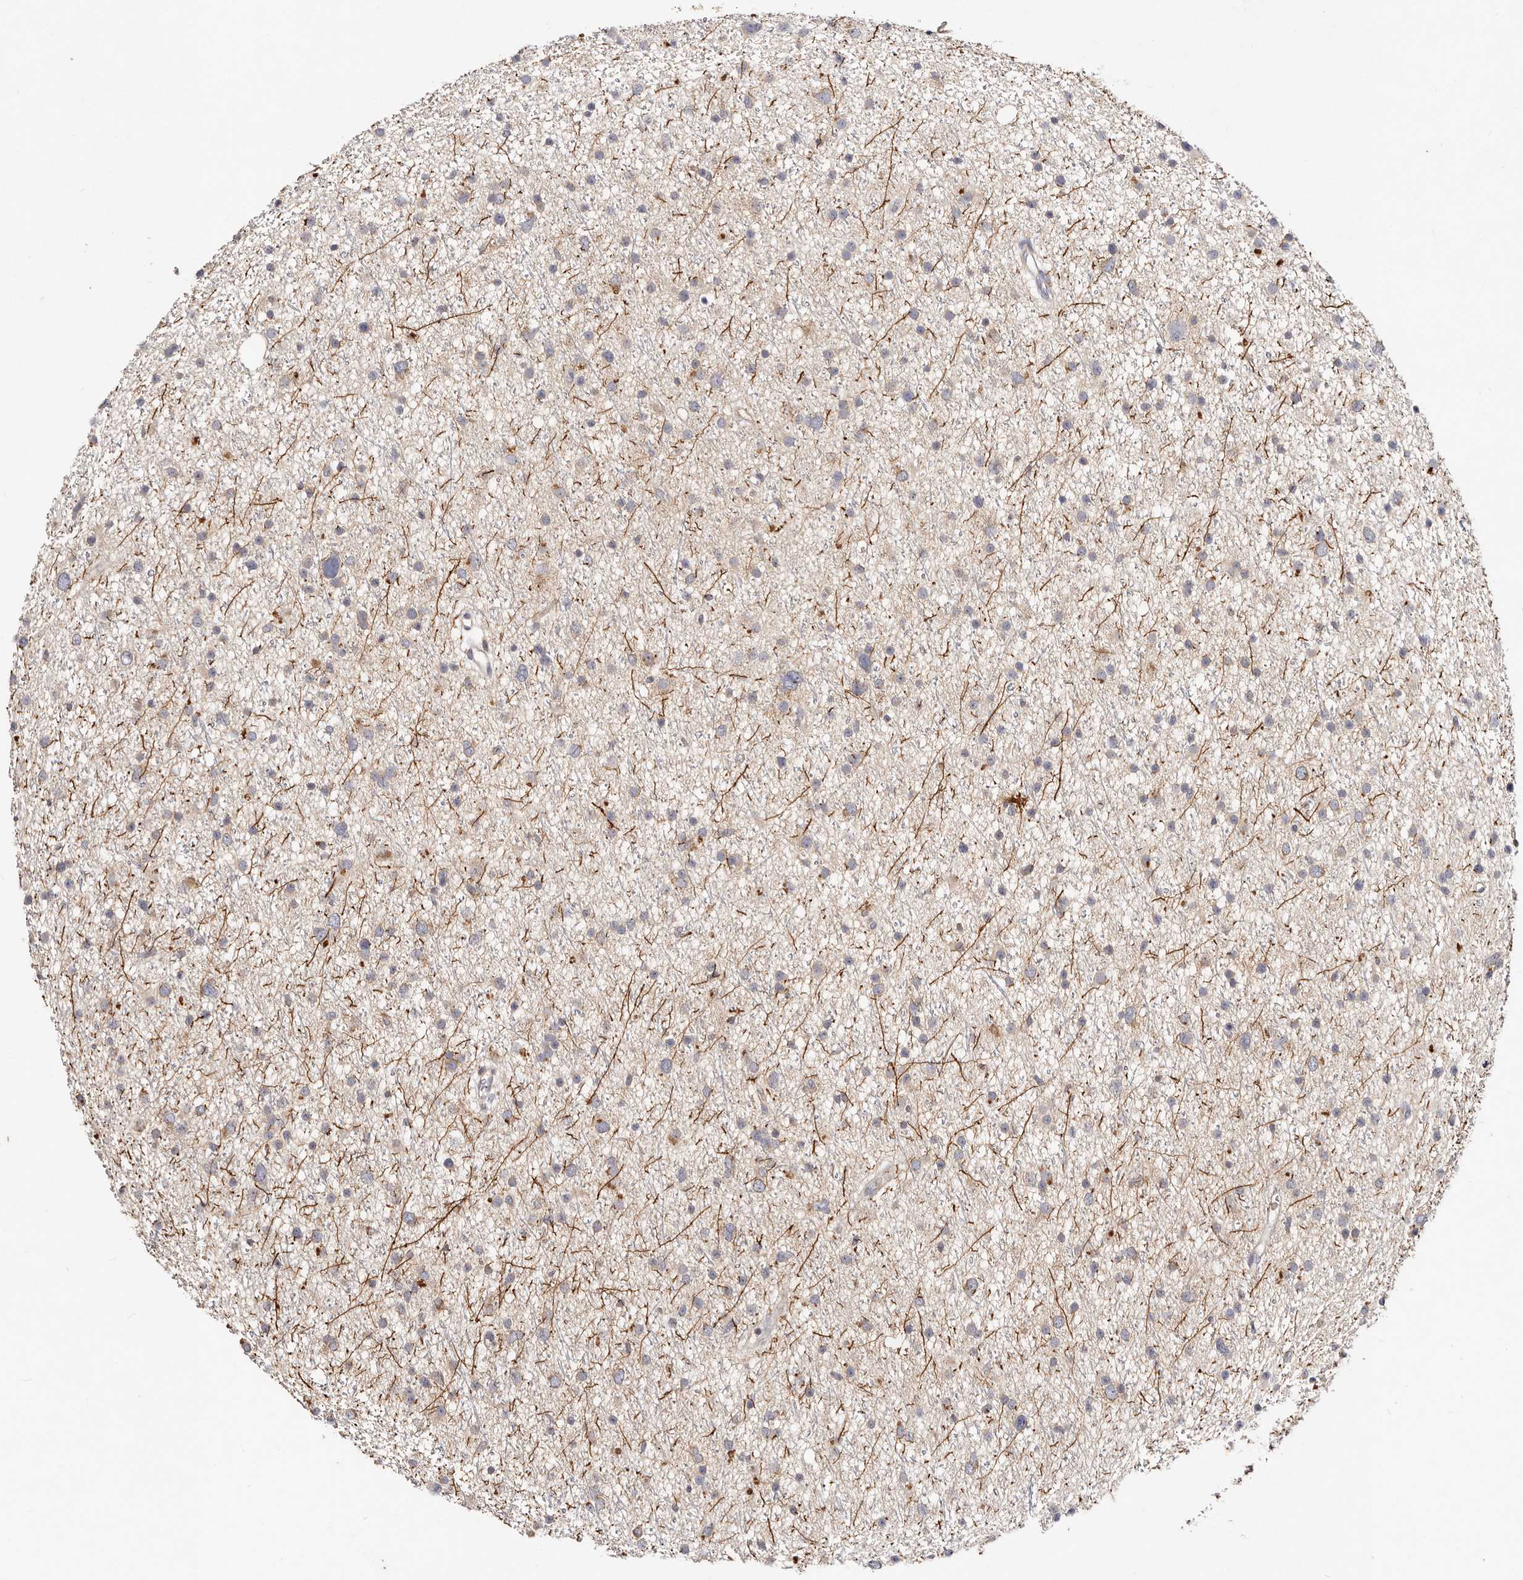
{"staining": {"intensity": "weak", "quantity": "25%-75%", "location": "cytoplasmic/membranous"}, "tissue": "glioma", "cell_type": "Tumor cells", "image_type": "cancer", "snomed": [{"axis": "morphology", "description": "Glioma, malignant, Low grade"}, {"axis": "topography", "description": "Cerebral cortex"}], "caption": "Glioma stained with a protein marker shows weak staining in tumor cells.", "gene": "VIPAS39", "patient": {"sex": "female", "age": 39}}